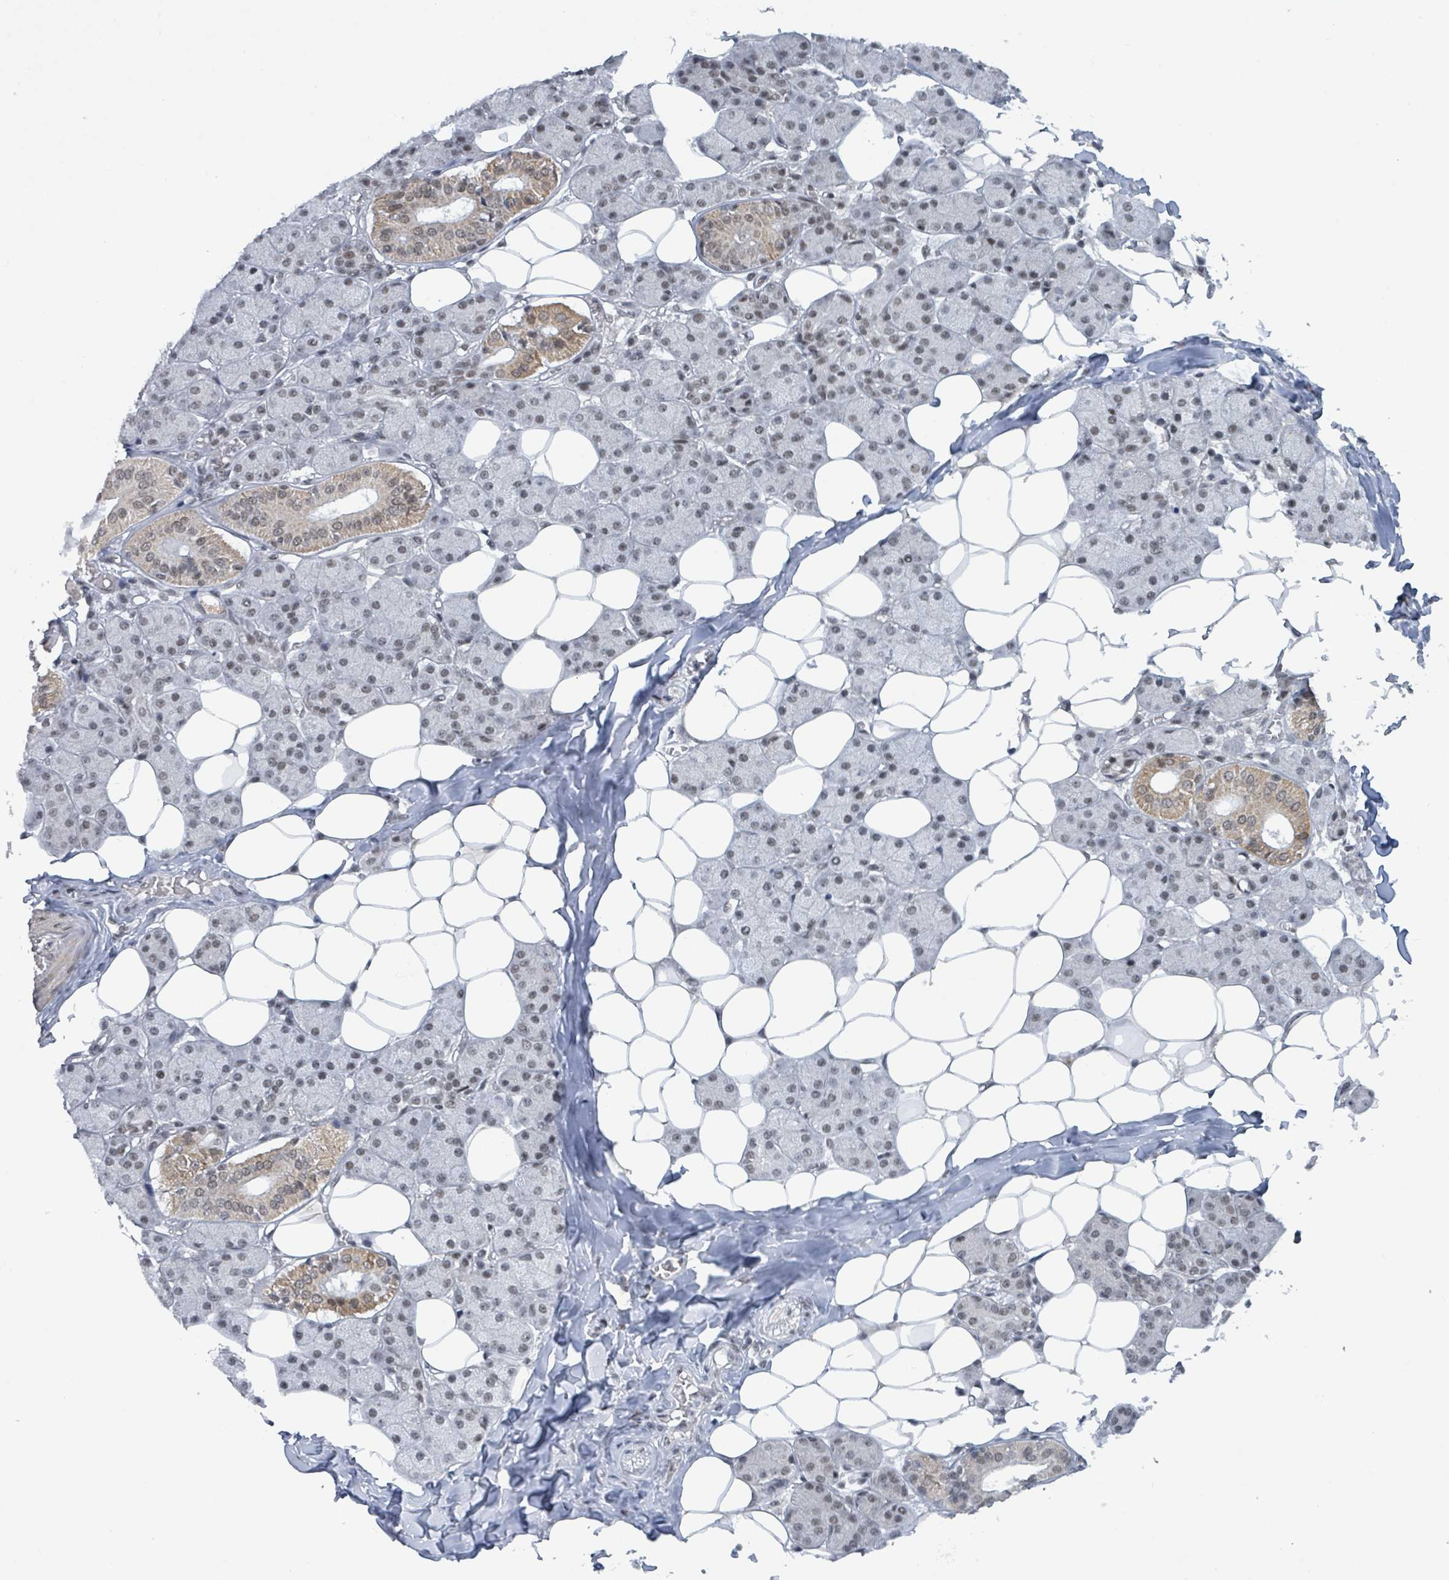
{"staining": {"intensity": "moderate", "quantity": "<25%", "location": "cytoplasmic/membranous"}, "tissue": "salivary gland", "cell_type": "Glandular cells", "image_type": "normal", "snomed": [{"axis": "morphology", "description": "Normal tissue, NOS"}, {"axis": "topography", "description": "Salivary gland"}], "caption": "A brown stain labels moderate cytoplasmic/membranous positivity of a protein in glandular cells of benign salivary gland.", "gene": "BANP", "patient": {"sex": "female", "age": 33}}